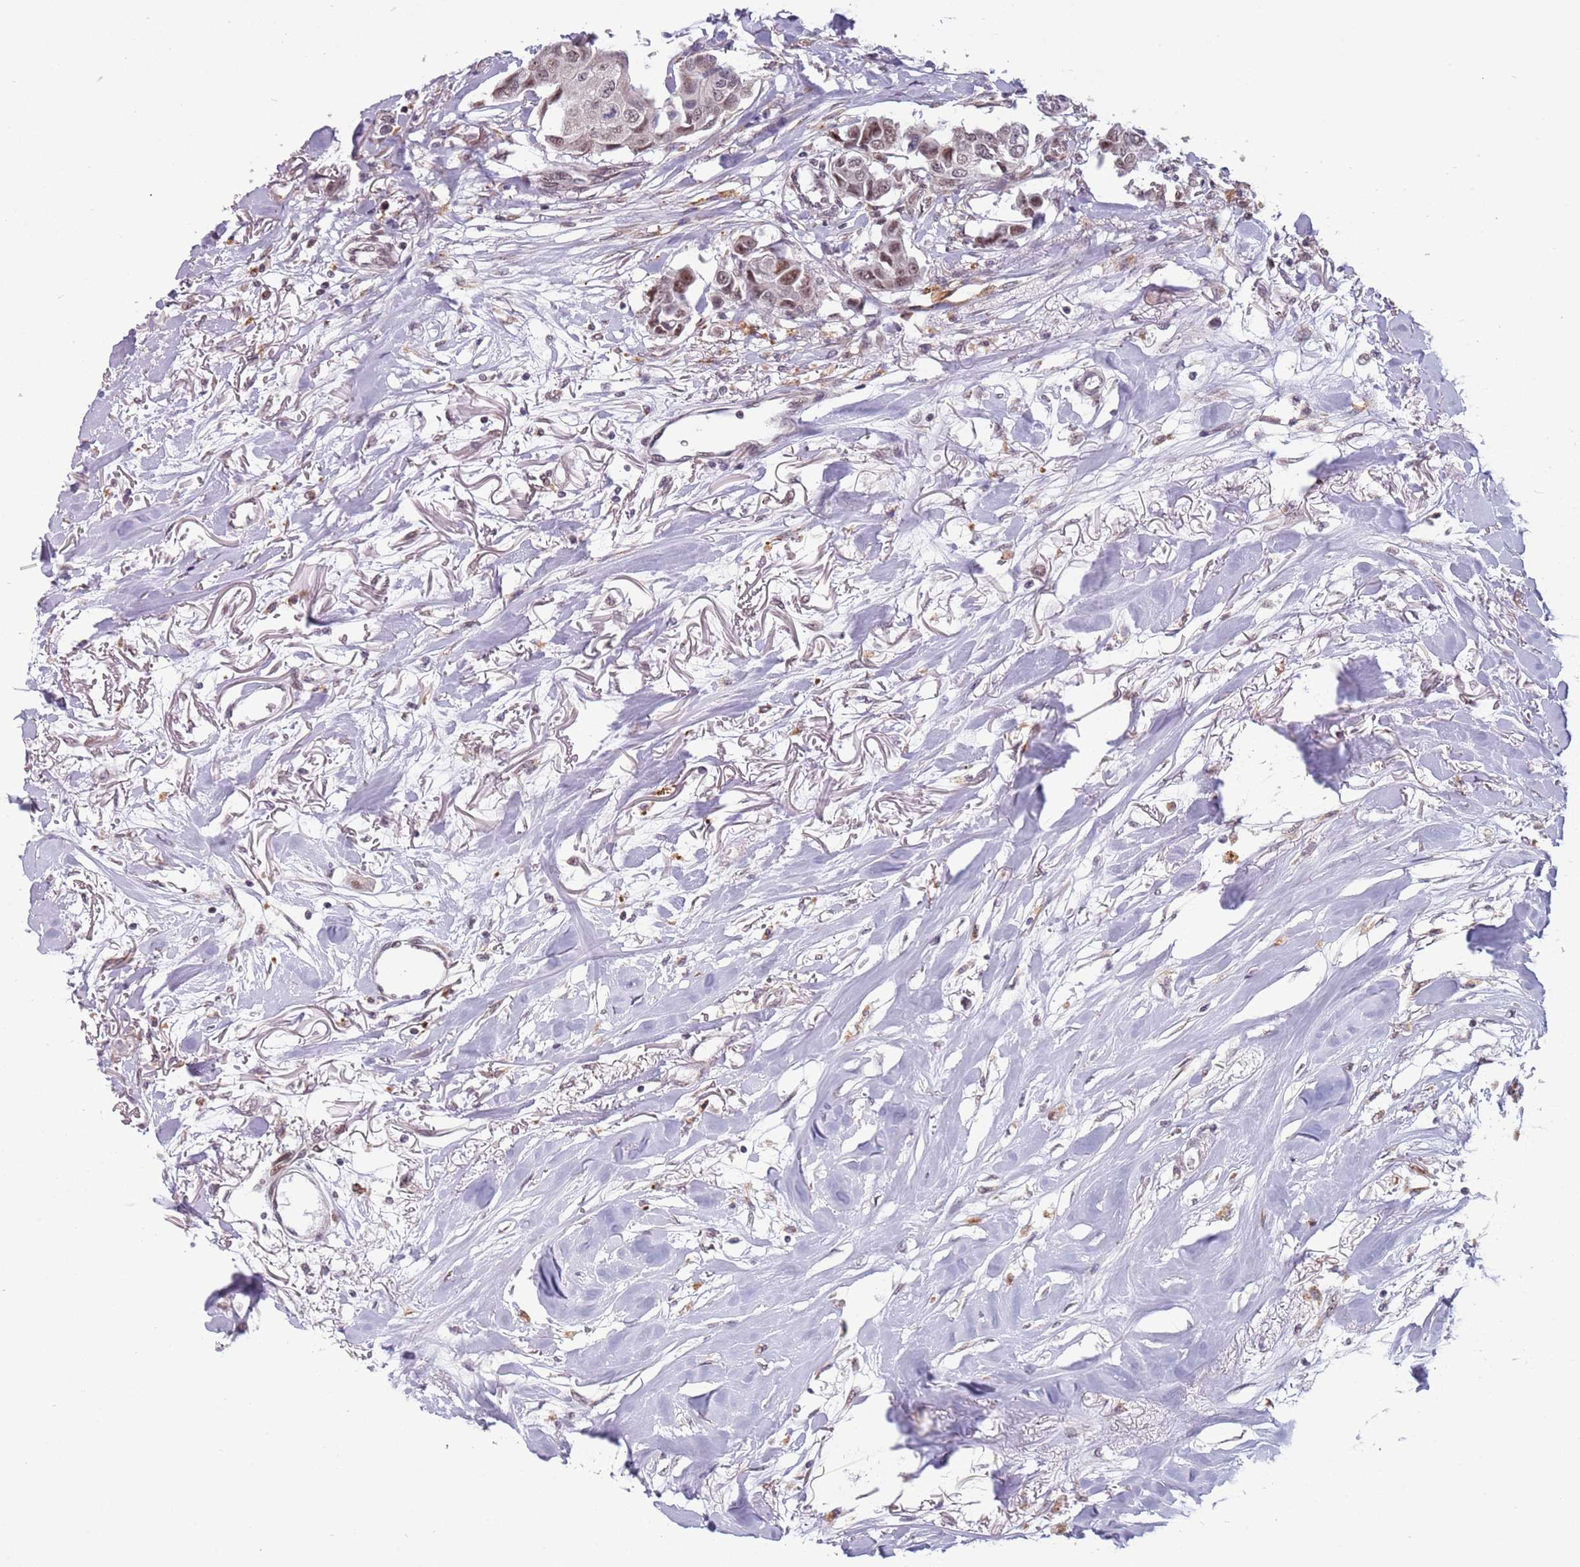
{"staining": {"intensity": "moderate", "quantity": "25%-75%", "location": "nuclear"}, "tissue": "breast cancer", "cell_type": "Tumor cells", "image_type": "cancer", "snomed": [{"axis": "morphology", "description": "Duct carcinoma"}, {"axis": "topography", "description": "Breast"}], "caption": "An immunohistochemistry (IHC) micrograph of neoplastic tissue is shown. Protein staining in brown highlights moderate nuclear positivity in breast cancer (intraductal carcinoma) within tumor cells.", "gene": "BARD1", "patient": {"sex": "female", "age": 80}}